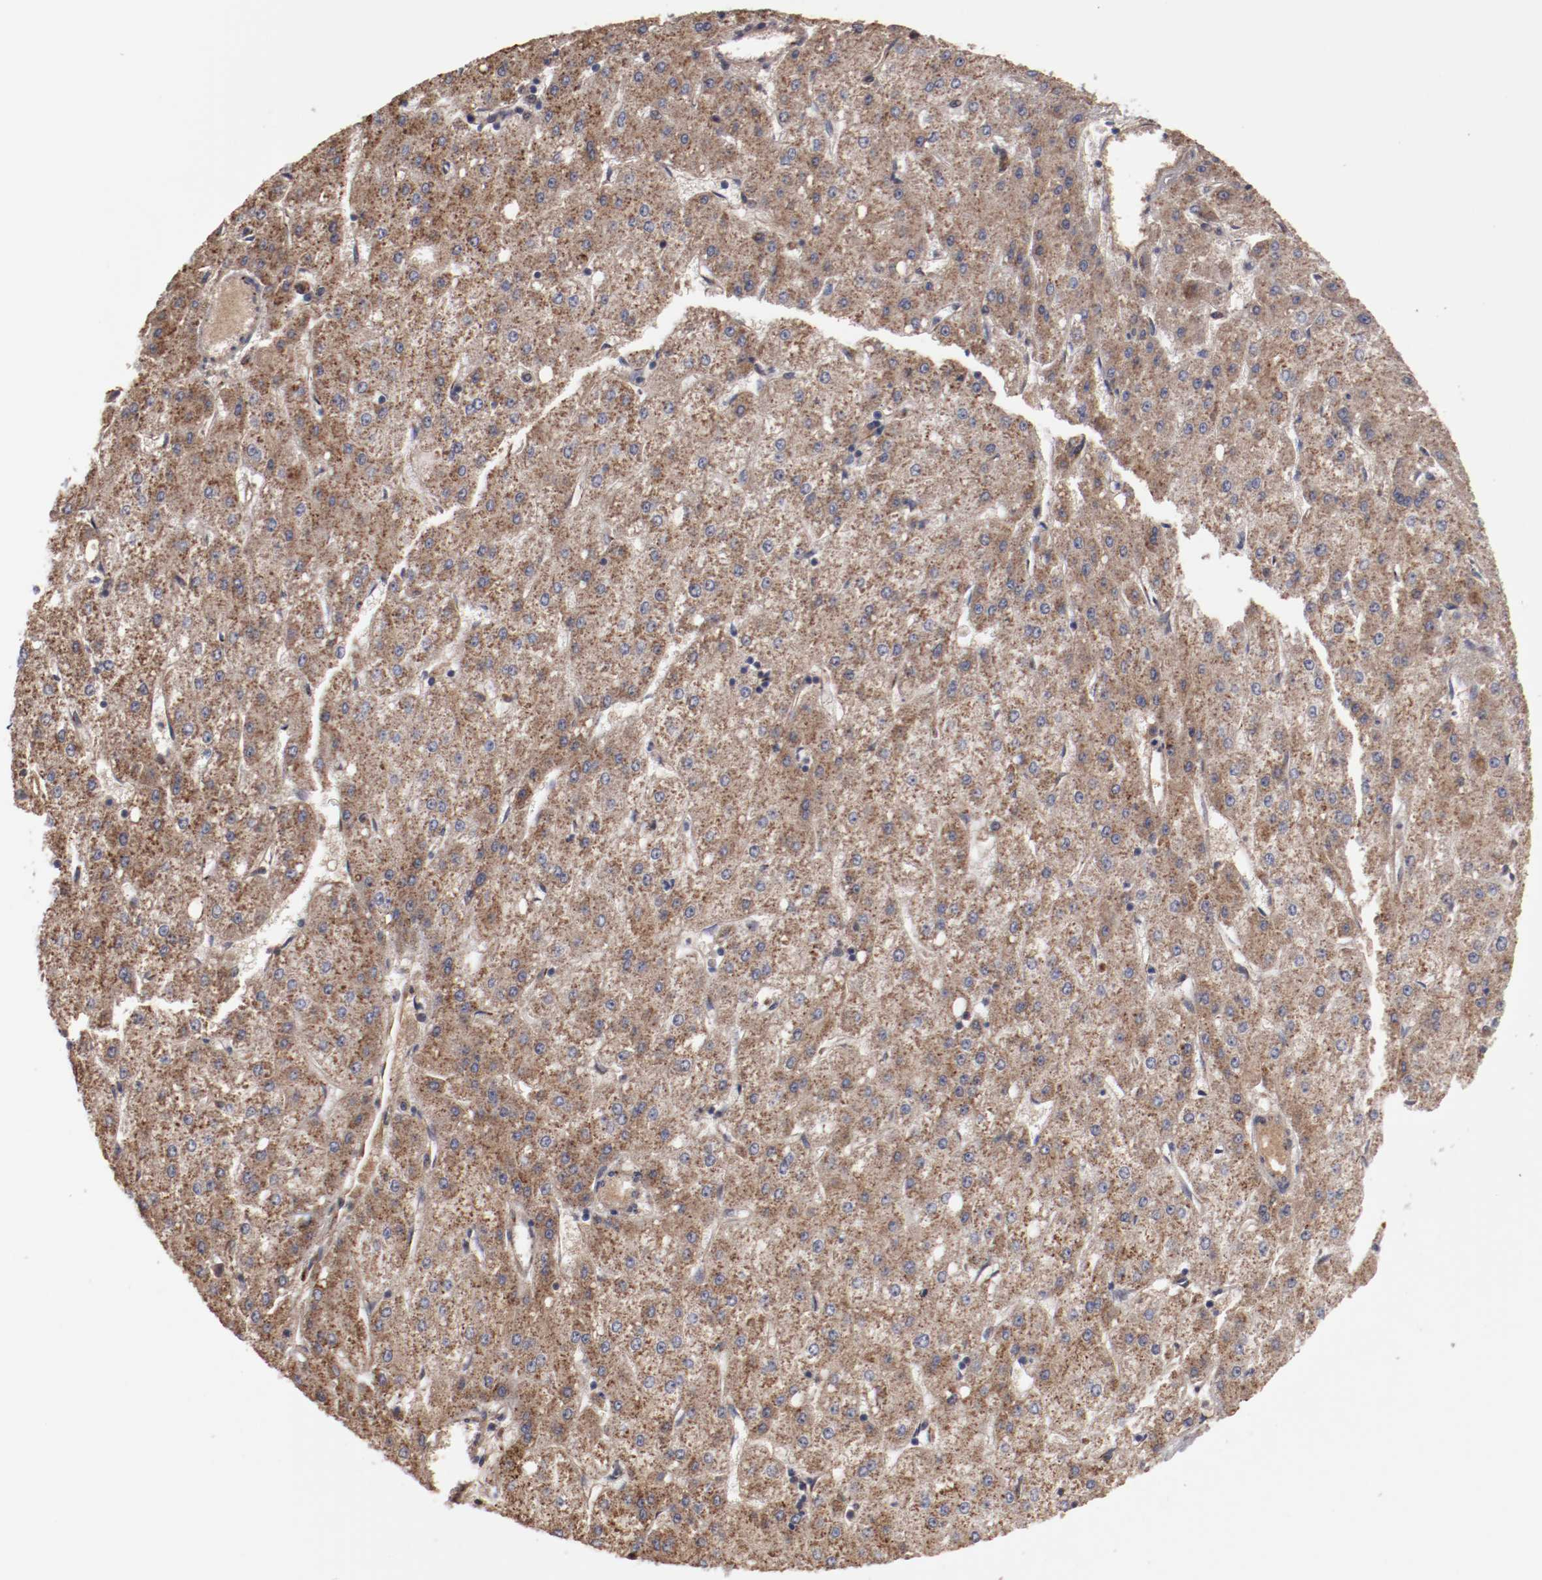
{"staining": {"intensity": "moderate", "quantity": ">75%", "location": "cytoplasmic/membranous"}, "tissue": "liver cancer", "cell_type": "Tumor cells", "image_type": "cancer", "snomed": [{"axis": "morphology", "description": "Carcinoma, Hepatocellular, NOS"}, {"axis": "topography", "description": "Liver"}], "caption": "IHC micrograph of neoplastic tissue: liver hepatocellular carcinoma stained using IHC demonstrates medium levels of moderate protein expression localized specifically in the cytoplasmic/membranous of tumor cells, appearing as a cytoplasmic/membranous brown color.", "gene": "DIPK2B", "patient": {"sex": "female", "age": 52}}